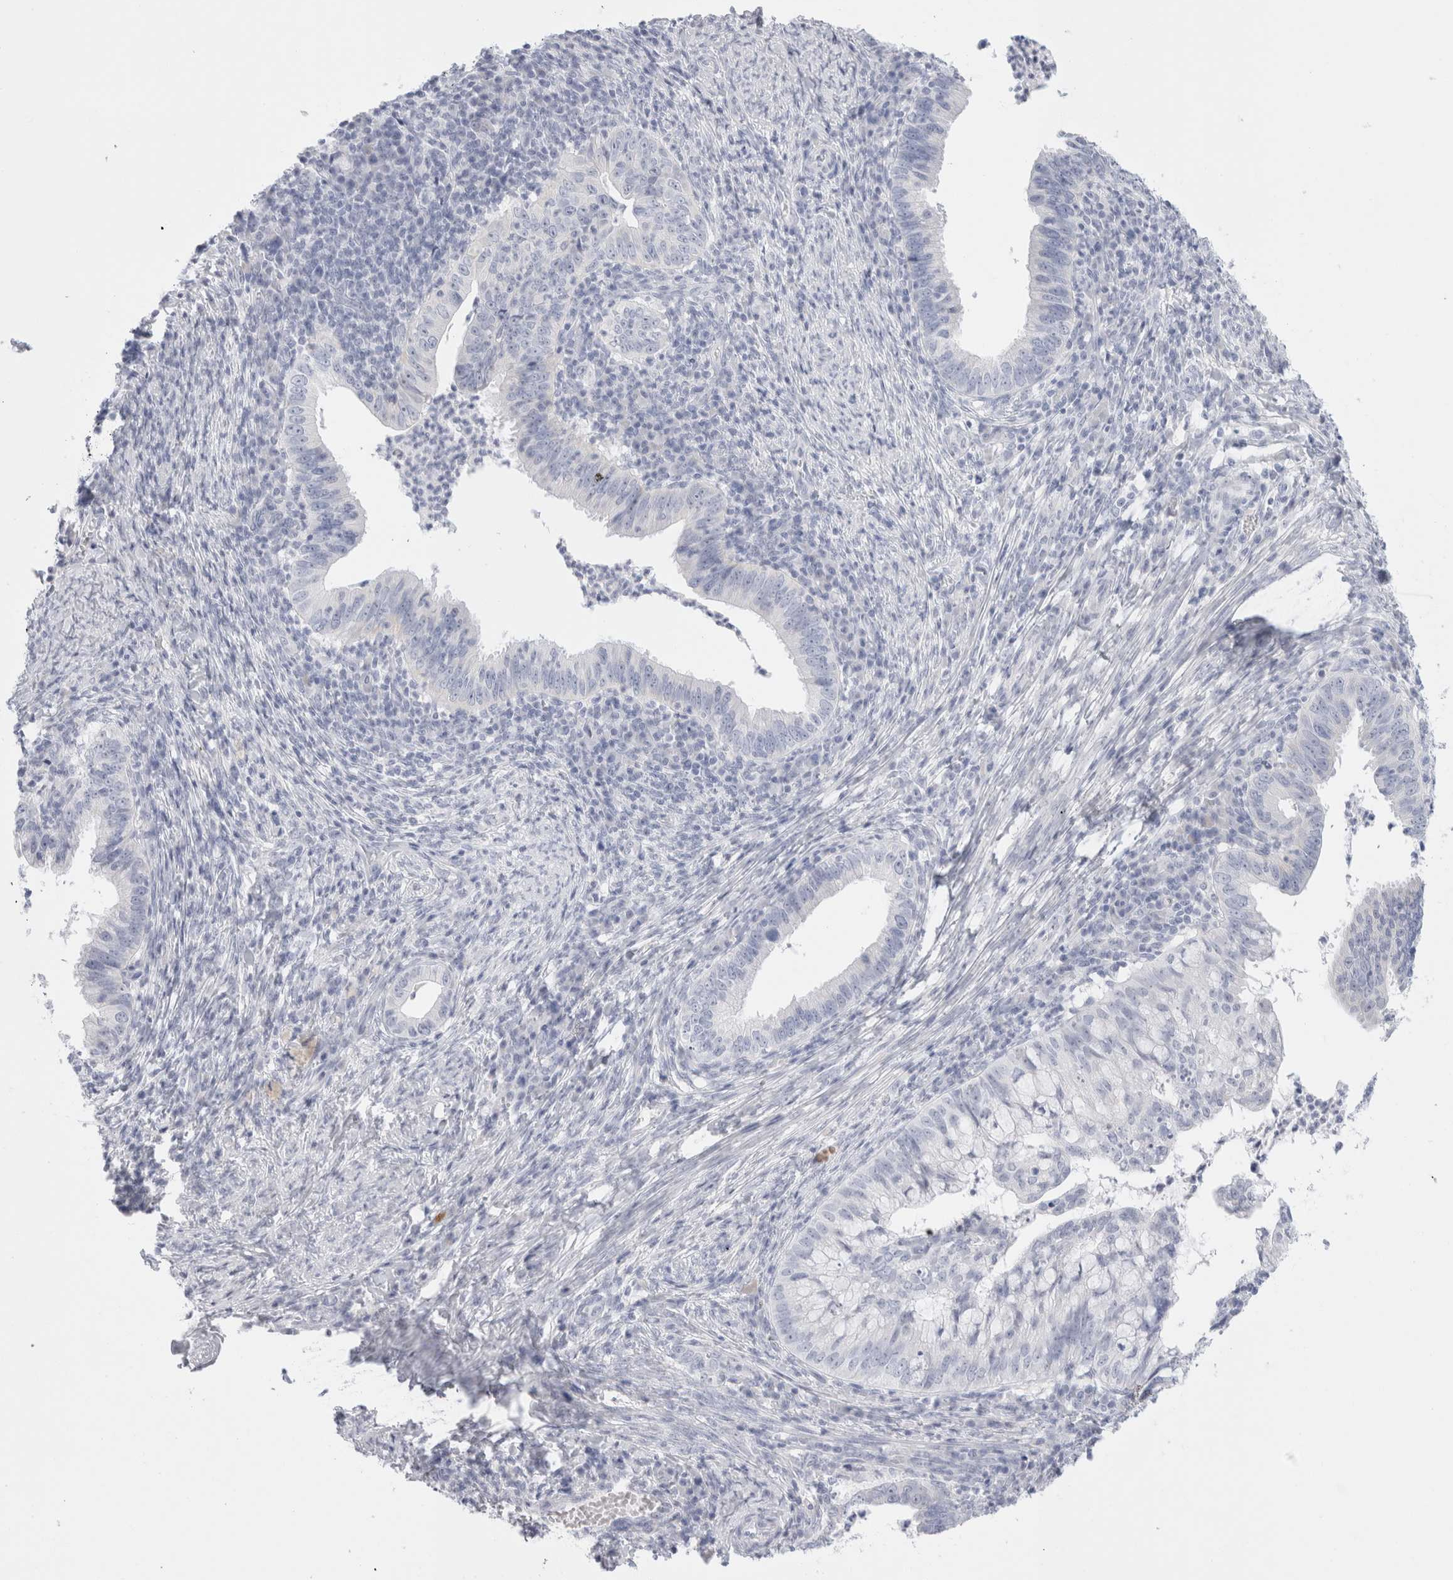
{"staining": {"intensity": "negative", "quantity": "none", "location": "none"}, "tissue": "cervical cancer", "cell_type": "Tumor cells", "image_type": "cancer", "snomed": [{"axis": "morphology", "description": "Adenocarcinoma, NOS"}, {"axis": "topography", "description": "Cervix"}], "caption": "Cervical cancer (adenocarcinoma) was stained to show a protein in brown. There is no significant expression in tumor cells. (DAB (3,3'-diaminobenzidine) IHC visualized using brightfield microscopy, high magnification).", "gene": "MUC15", "patient": {"sex": "female", "age": 36}}